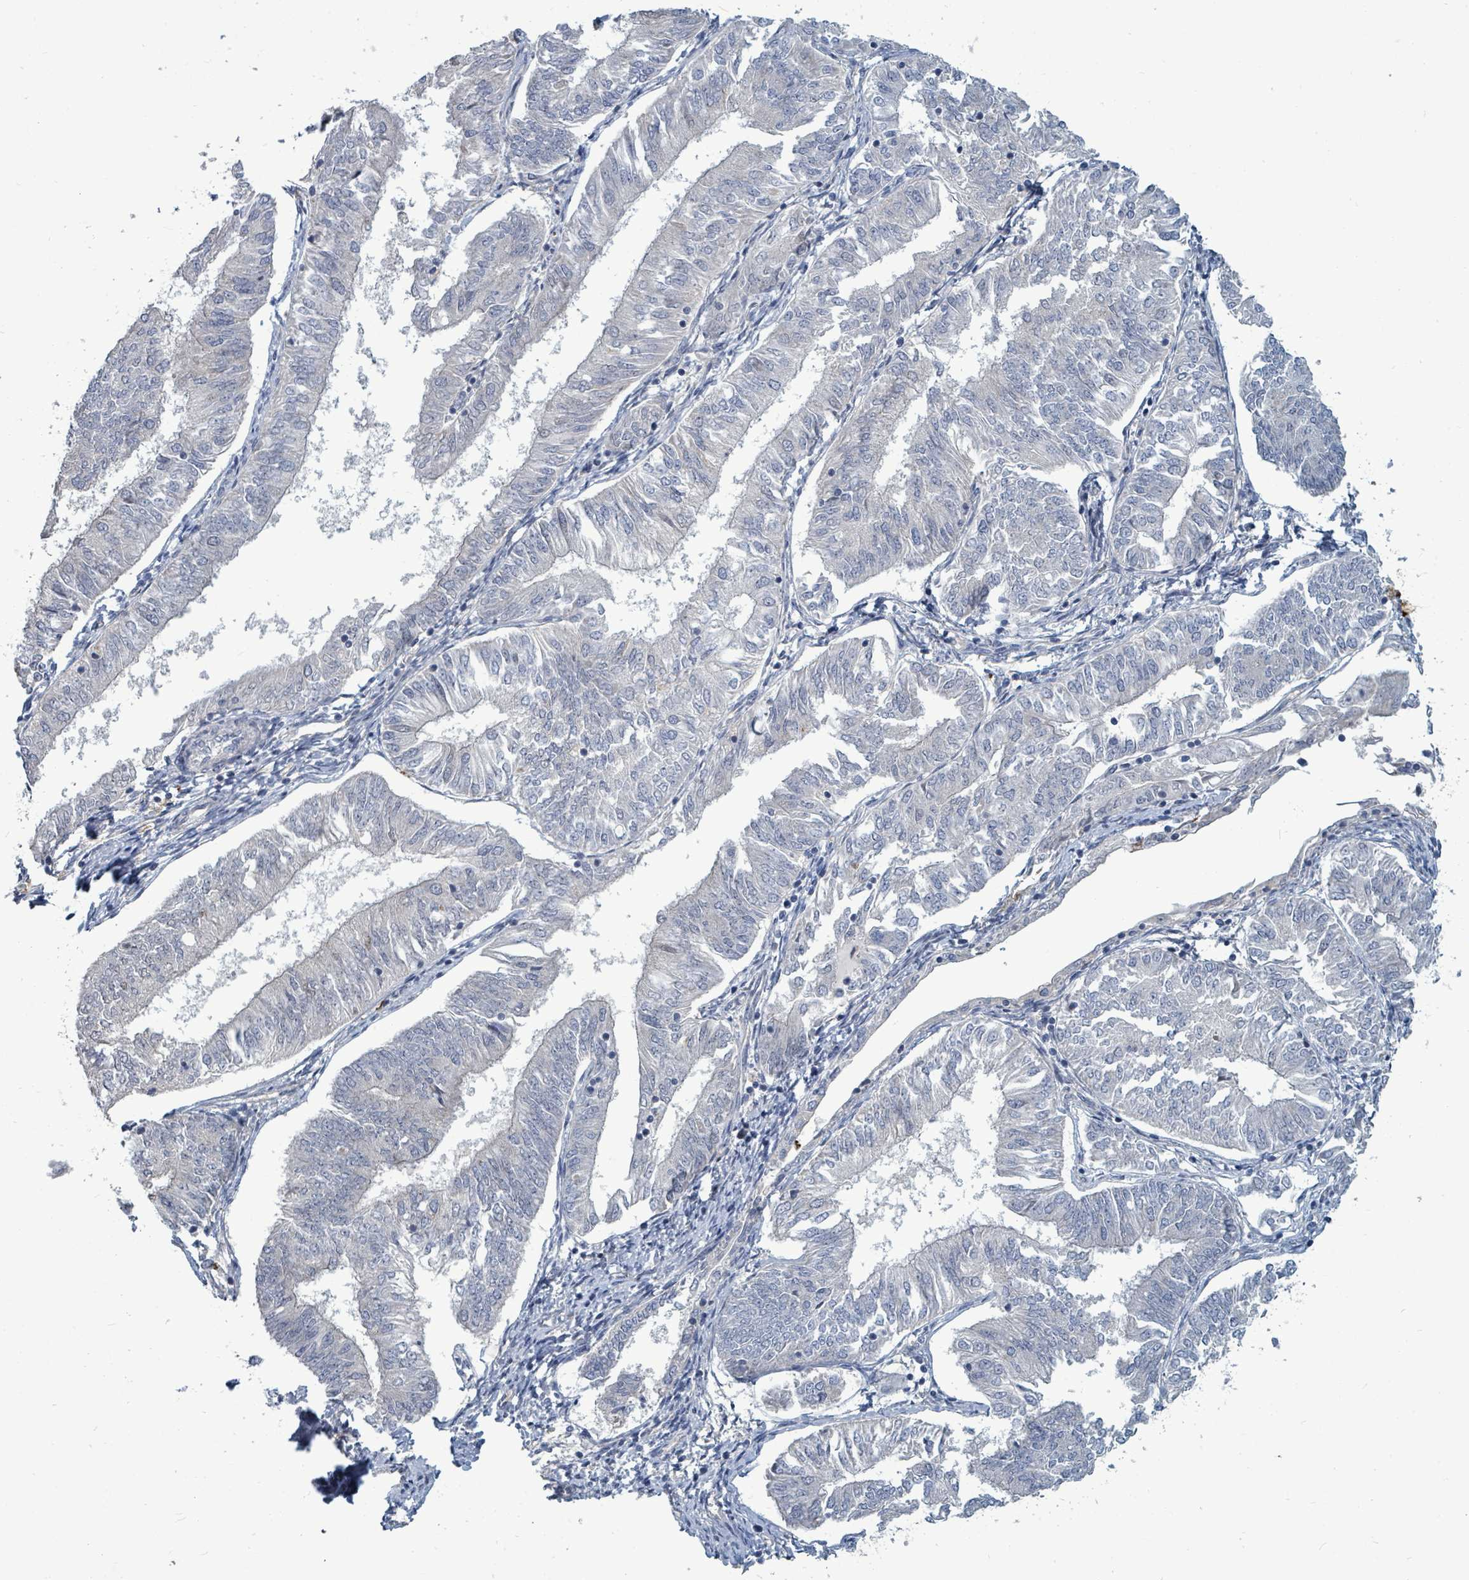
{"staining": {"intensity": "negative", "quantity": "none", "location": "none"}, "tissue": "endometrial cancer", "cell_type": "Tumor cells", "image_type": "cancer", "snomed": [{"axis": "morphology", "description": "Adenocarcinoma, NOS"}, {"axis": "topography", "description": "Endometrium"}], "caption": "DAB (3,3'-diaminobenzidine) immunohistochemical staining of human endometrial cancer (adenocarcinoma) demonstrates no significant positivity in tumor cells. (DAB (3,3'-diaminobenzidine) immunohistochemistry (IHC) with hematoxylin counter stain).", "gene": "TRDMT1", "patient": {"sex": "female", "age": 58}}